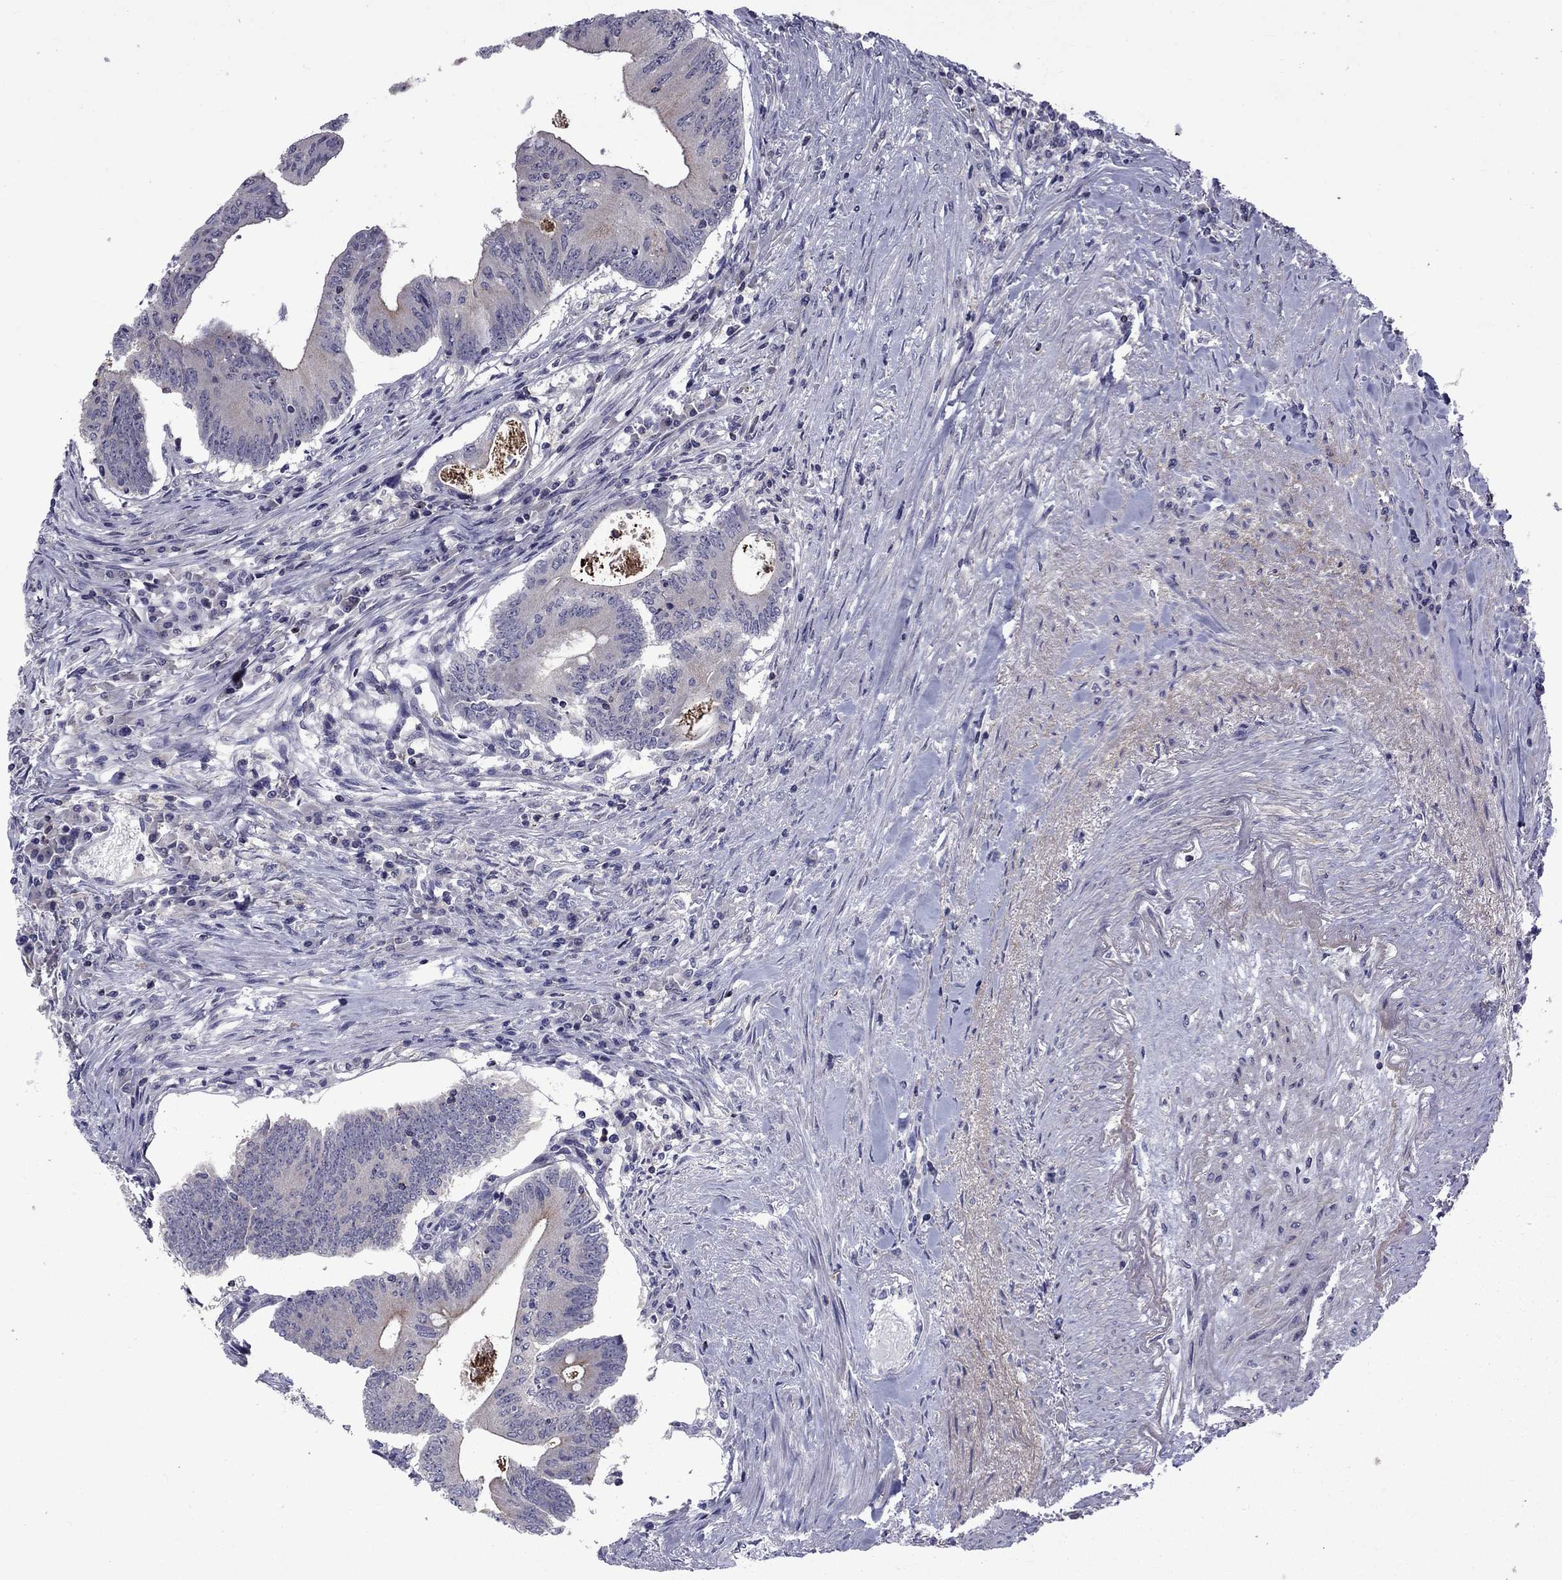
{"staining": {"intensity": "negative", "quantity": "none", "location": "none"}, "tissue": "colorectal cancer", "cell_type": "Tumor cells", "image_type": "cancer", "snomed": [{"axis": "morphology", "description": "Adenocarcinoma, NOS"}, {"axis": "topography", "description": "Colon"}], "caption": "Colorectal adenocarcinoma was stained to show a protein in brown. There is no significant positivity in tumor cells. (DAB immunohistochemistry, high magnification).", "gene": "SNTA1", "patient": {"sex": "female", "age": 70}}